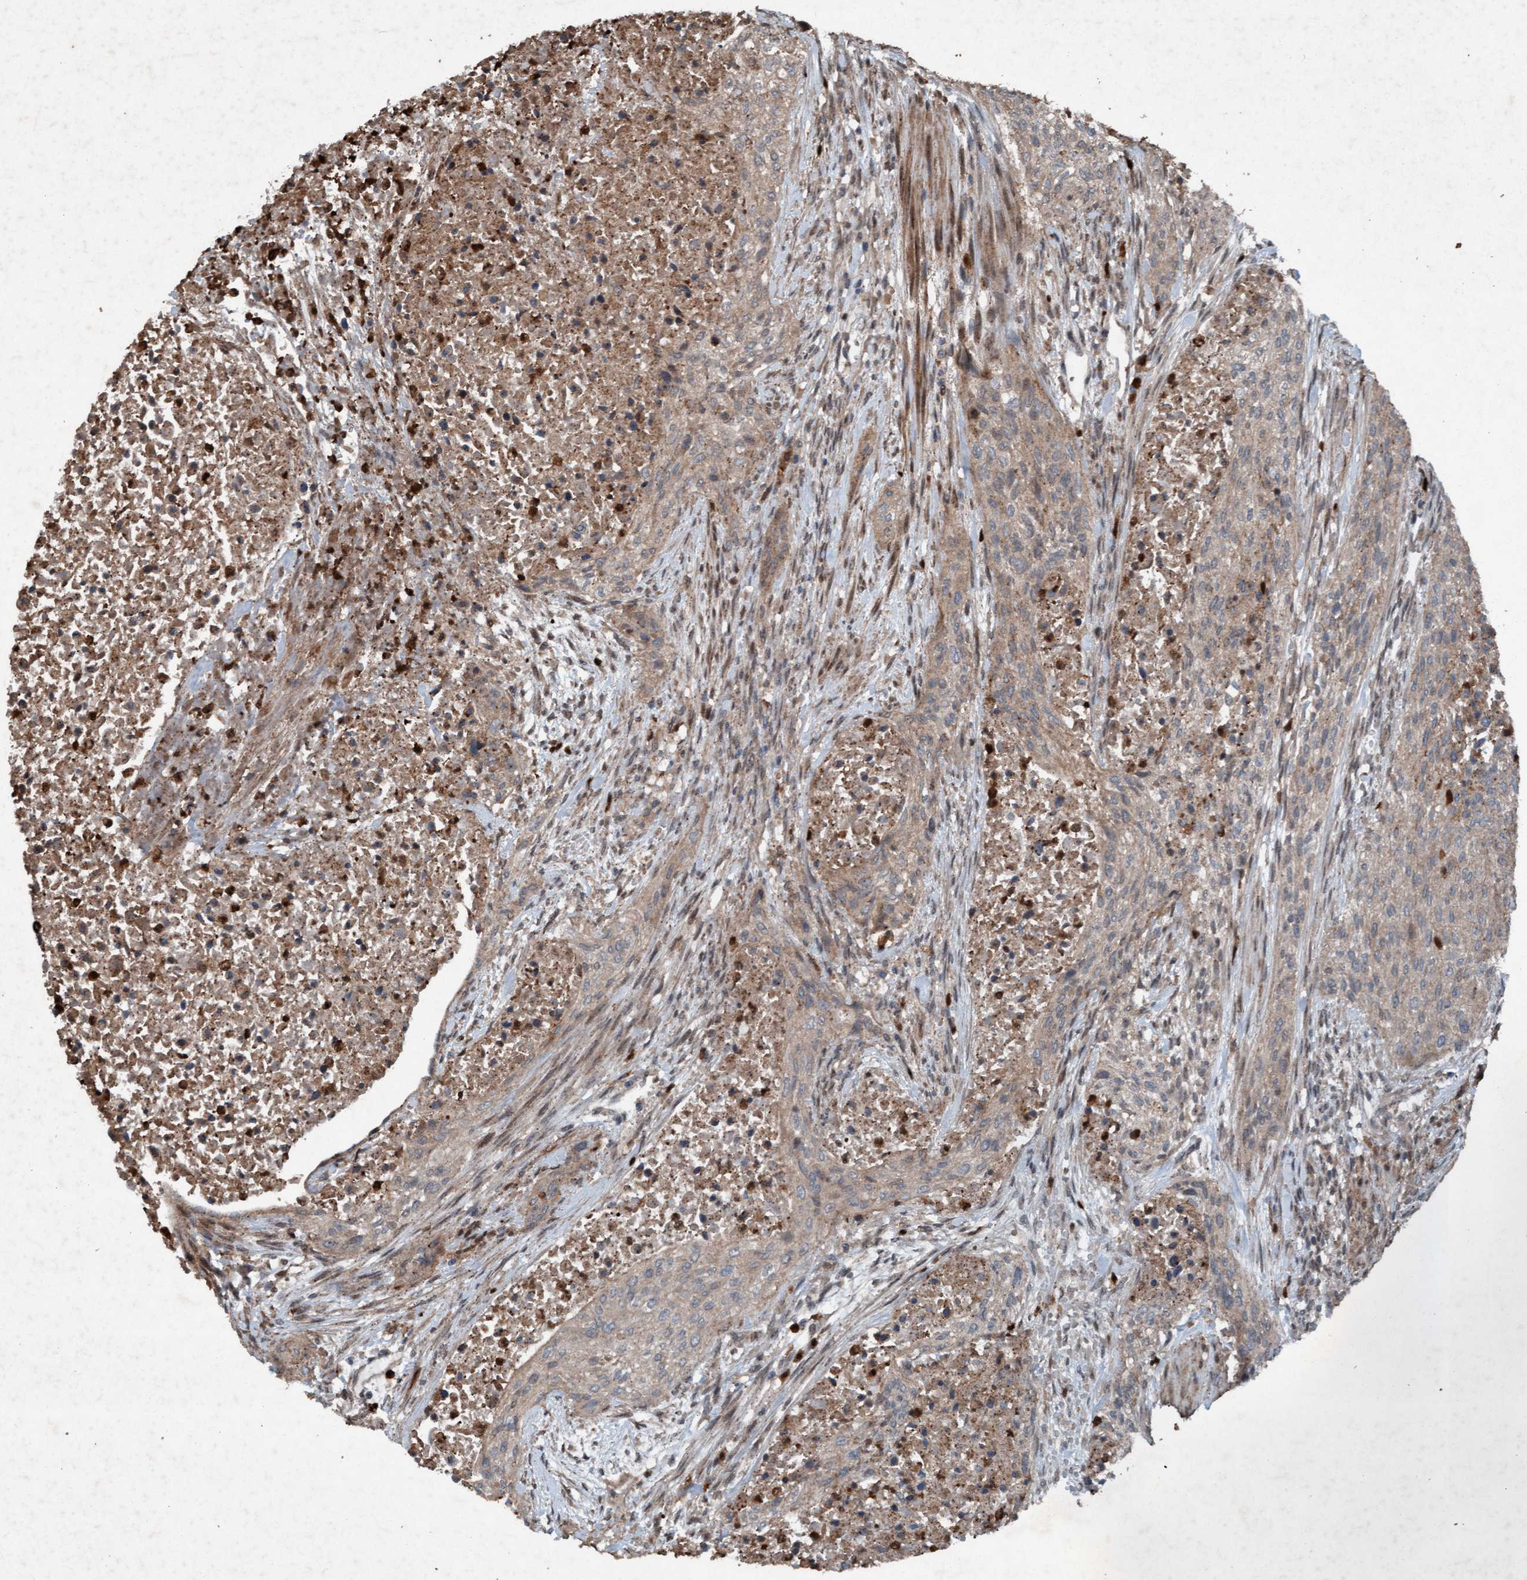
{"staining": {"intensity": "weak", "quantity": "25%-75%", "location": "cytoplasmic/membranous"}, "tissue": "urothelial cancer", "cell_type": "Tumor cells", "image_type": "cancer", "snomed": [{"axis": "morphology", "description": "Urothelial carcinoma, Low grade"}, {"axis": "morphology", "description": "Urothelial carcinoma, High grade"}, {"axis": "topography", "description": "Urinary bladder"}], "caption": "A high-resolution photomicrograph shows IHC staining of urothelial cancer, which exhibits weak cytoplasmic/membranous staining in about 25%-75% of tumor cells.", "gene": "PLXNB2", "patient": {"sex": "male", "age": 35}}